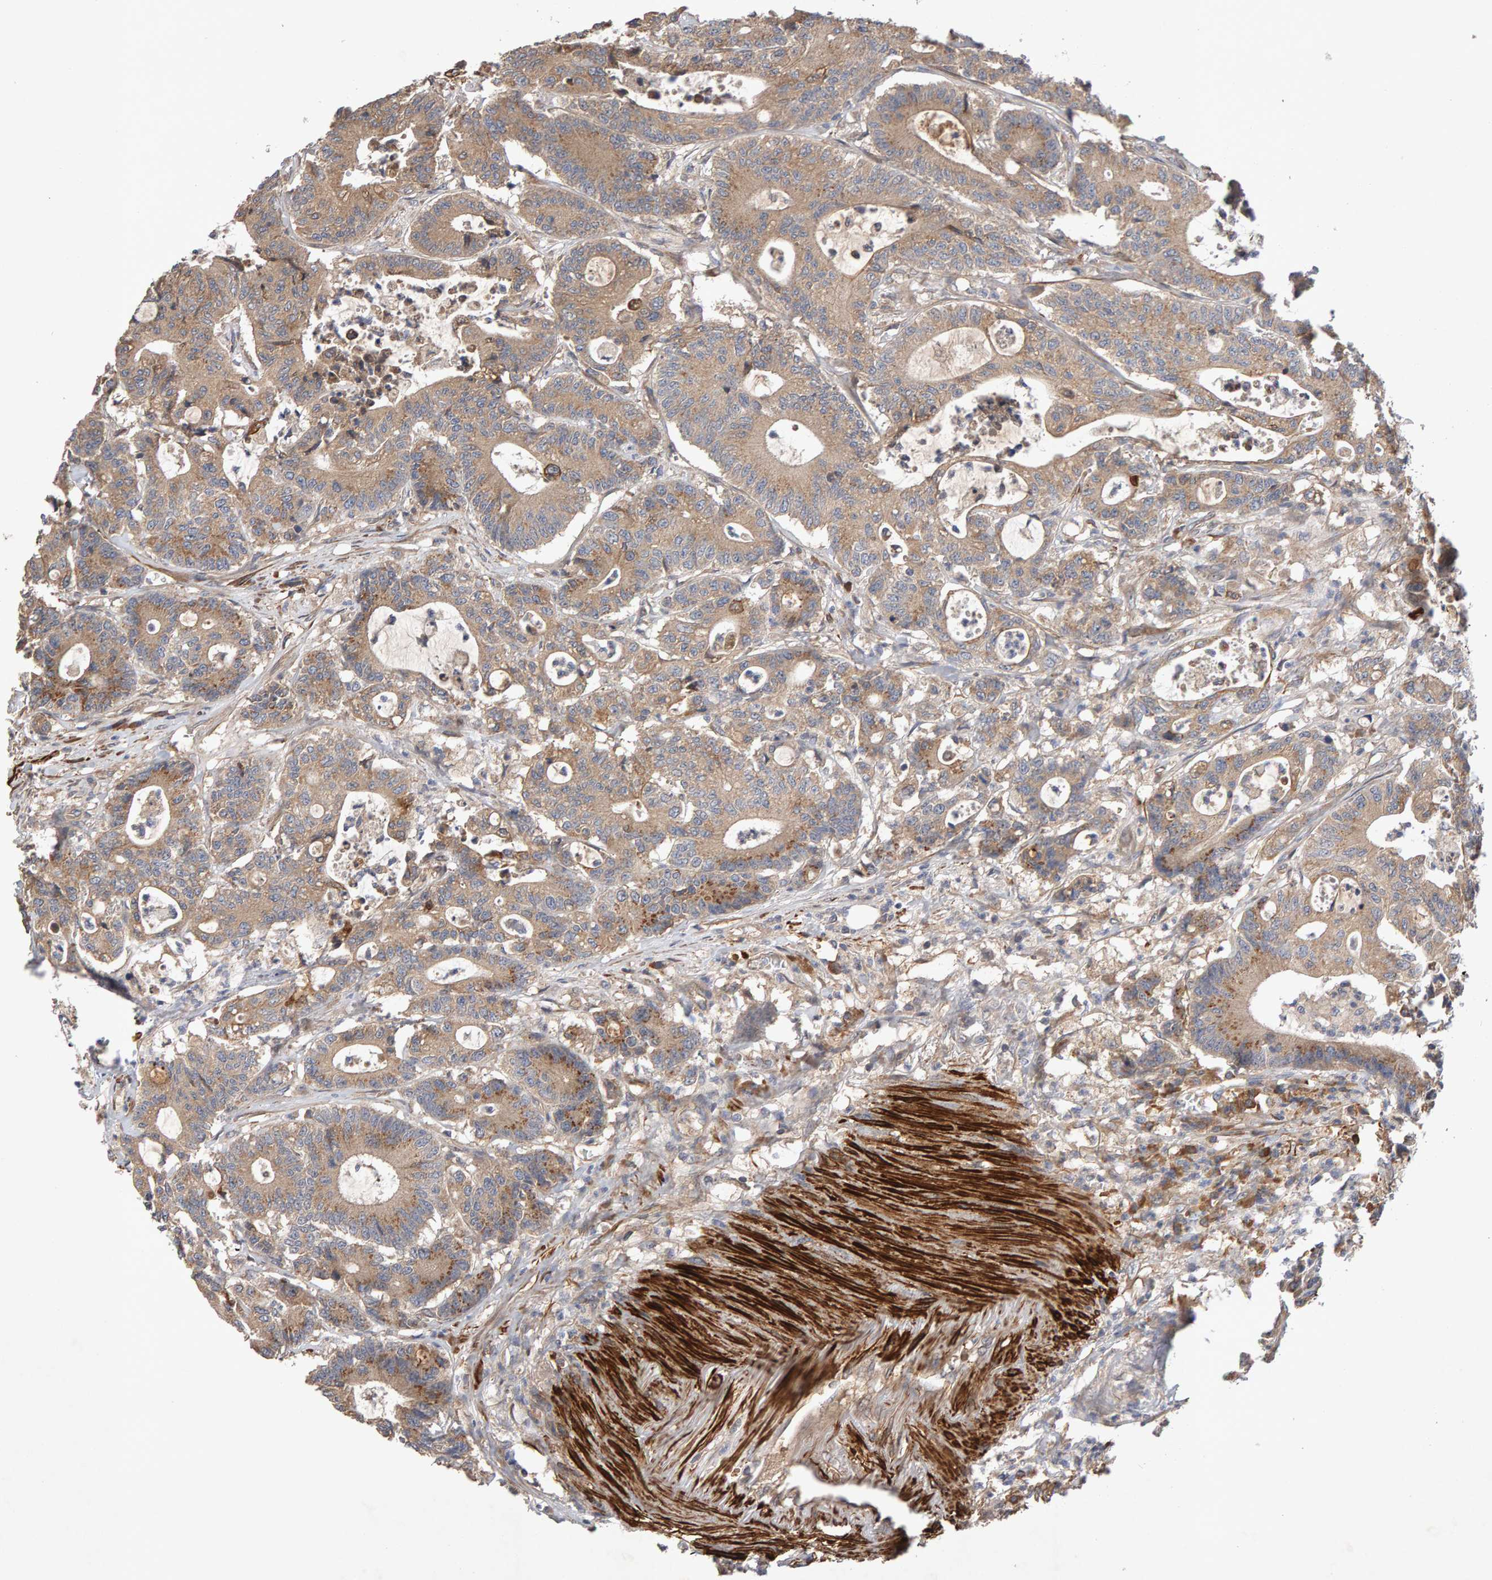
{"staining": {"intensity": "moderate", "quantity": ">75%", "location": "cytoplasmic/membranous"}, "tissue": "colorectal cancer", "cell_type": "Tumor cells", "image_type": "cancer", "snomed": [{"axis": "morphology", "description": "Adenocarcinoma, NOS"}, {"axis": "topography", "description": "Colon"}], "caption": "About >75% of tumor cells in colorectal cancer demonstrate moderate cytoplasmic/membranous protein expression as visualized by brown immunohistochemical staining.", "gene": "RNF19A", "patient": {"sex": "female", "age": 84}}